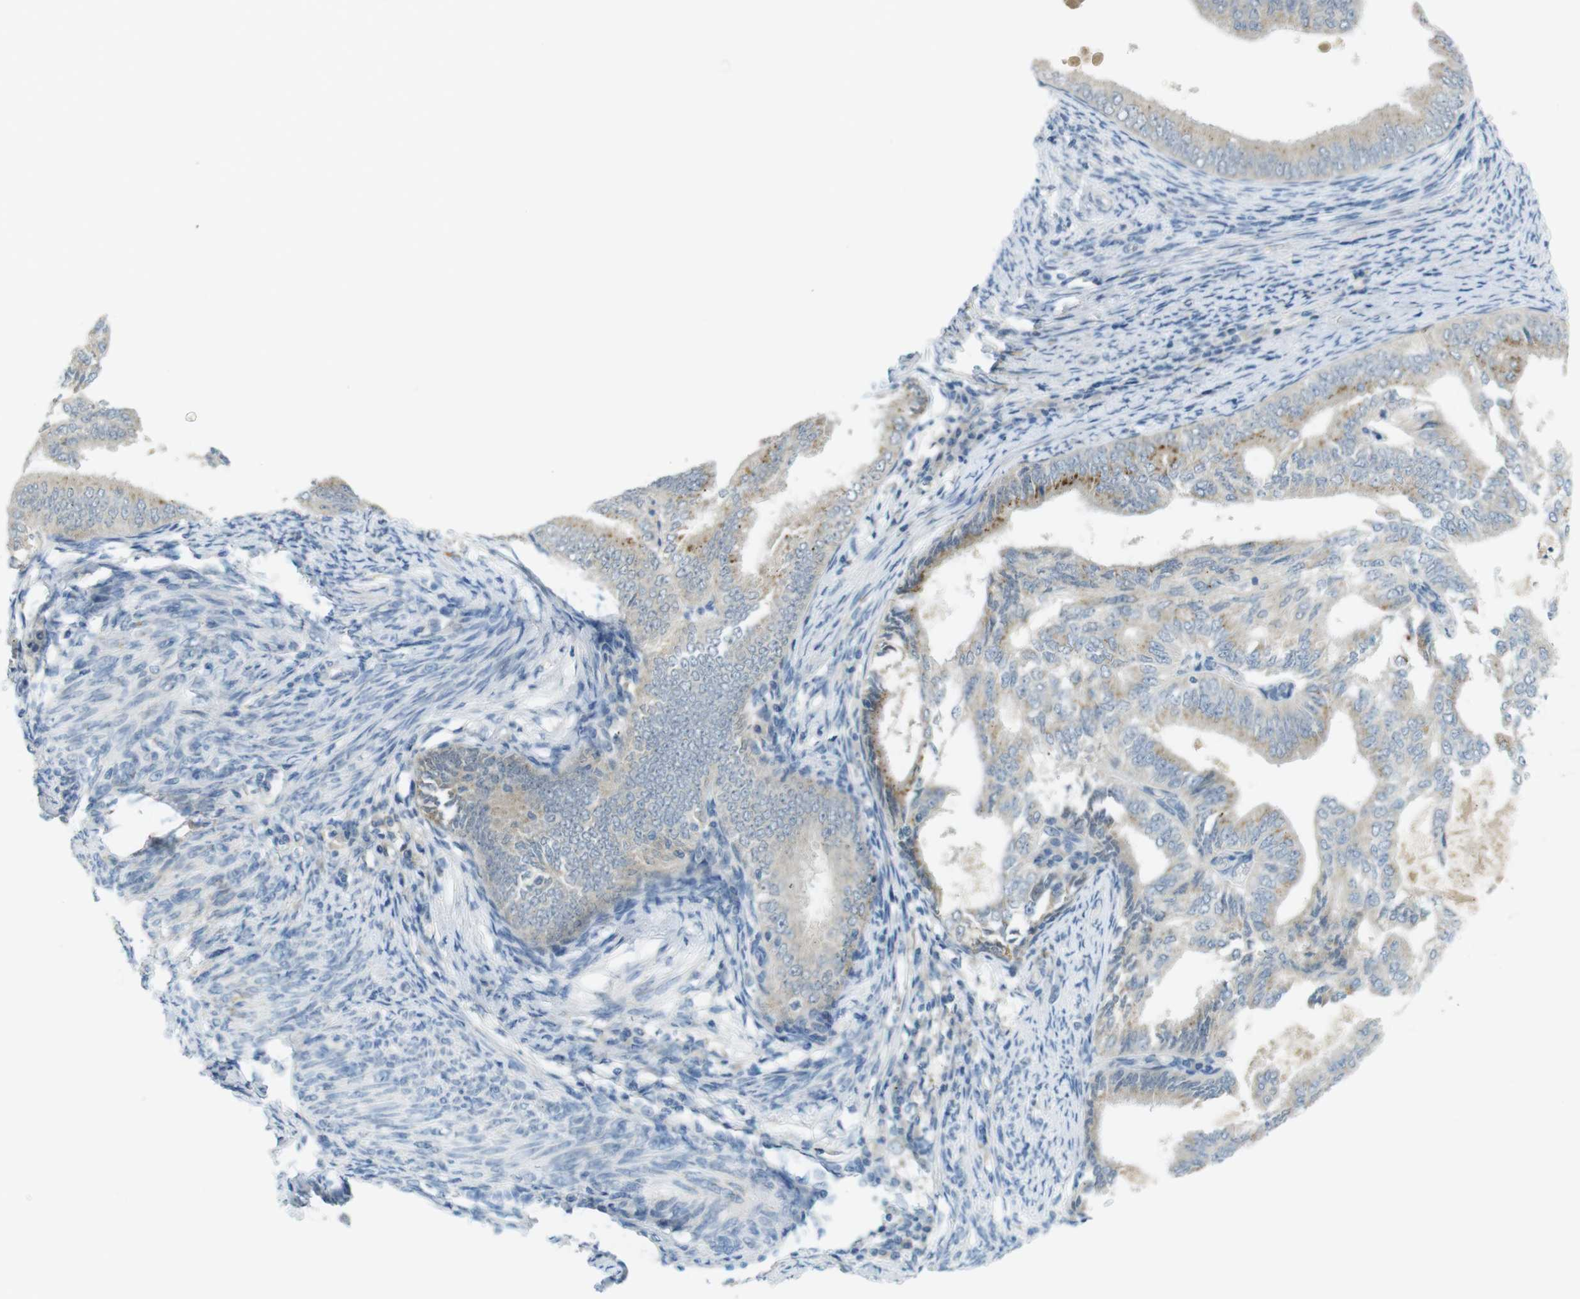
{"staining": {"intensity": "moderate", "quantity": ">75%", "location": "cytoplasmic/membranous"}, "tissue": "endometrial cancer", "cell_type": "Tumor cells", "image_type": "cancer", "snomed": [{"axis": "morphology", "description": "Adenocarcinoma, NOS"}, {"axis": "topography", "description": "Endometrium"}], "caption": "A micrograph of human adenocarcinoma (endometrial) stained for a protein exhibits moderate cytoplasmic/membranous brown staining in tumor cells. Using DAB (3,3'-diaminobenzidine) (brown) and hematoxylin (blue) stains, captured at high magnification using brightfield microscopy.", "gene": "UGT8", "patient": {"sex": "female", "age": 58}}